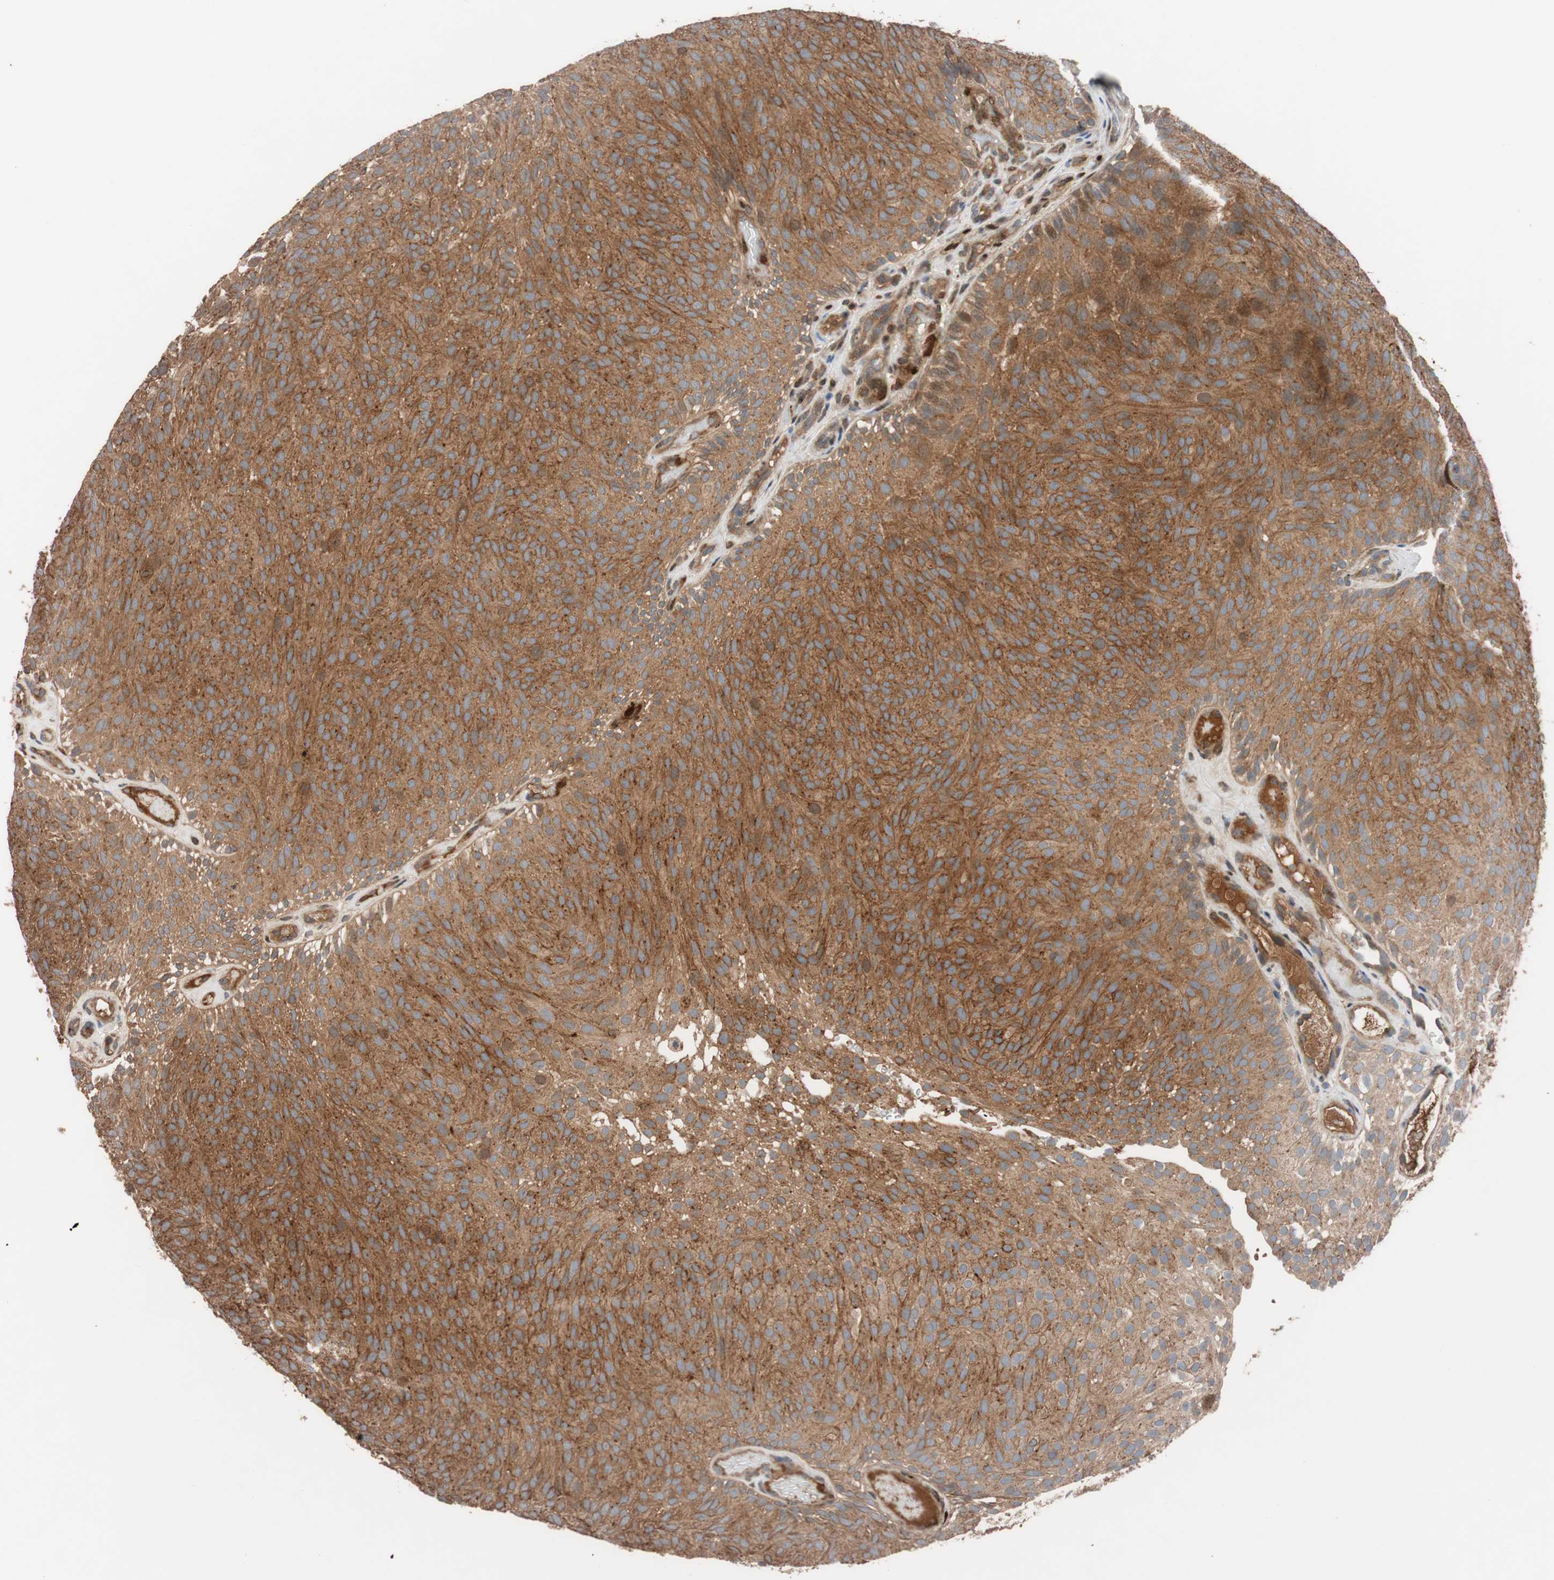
{"staining": {"intensity": "strong", "quantity": ">75%", "location": "cytoplasmic/membranous"}, "tissue": "urothelial cancer", "cell_type": "Tumor cells", "image_type": "cancer", "snomed": [{"axis": "morphology", "description": "Urothelial carcinoma, Low grade"}, {"axis": "topography", "description": "Urinary bladder"}], "caption": "This is an image of immunohistochemistry (IHC) staining of urothelial cancer, which shows strong positivity in the cytoplasmic/membranous of tumor cells.", "gene": "SDC4", "patient": {"sex": "male", "age": 78}}